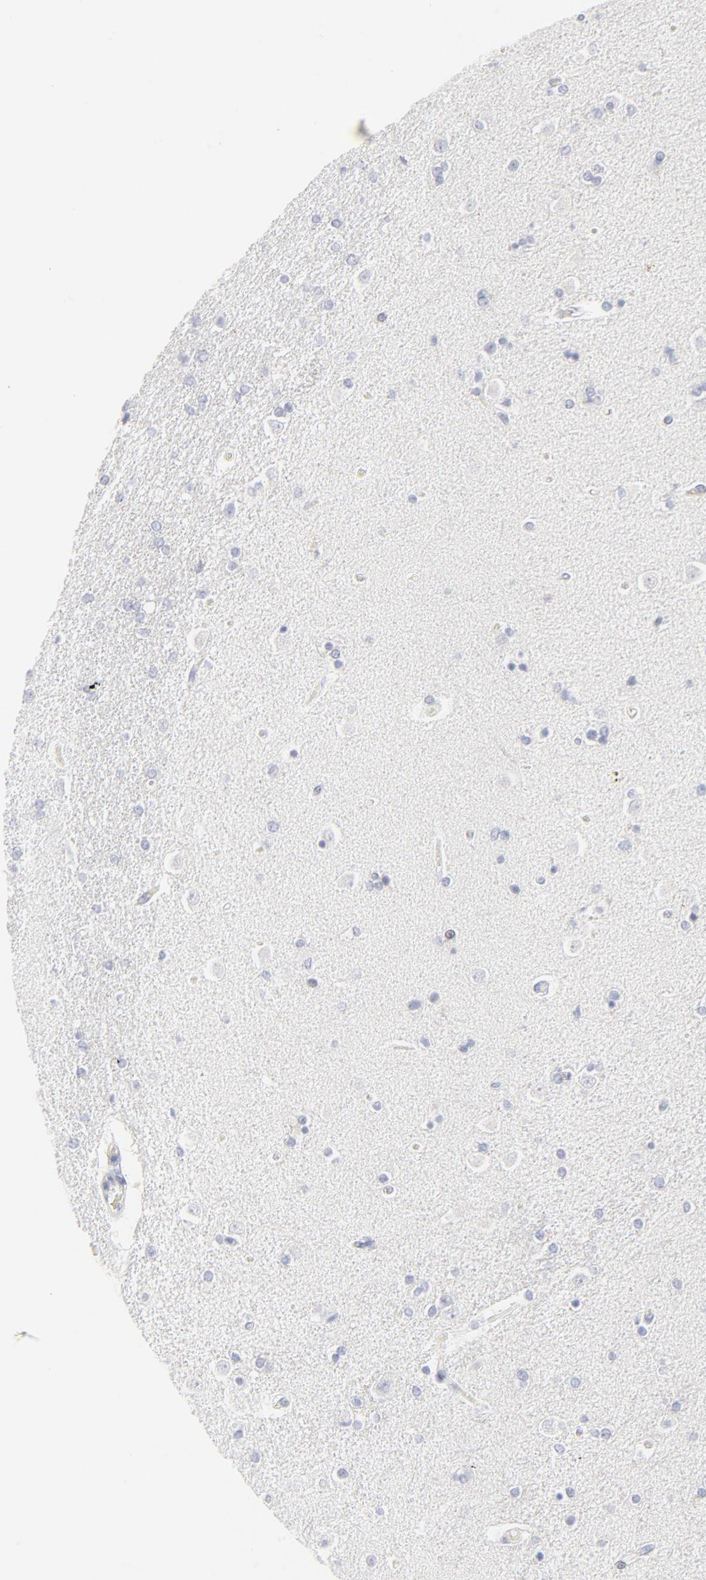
{"staining": {"intensity": "negative", "quantity": "none", "location": "none"}, "tissue": "caudate", "cell_type": "Glial cells", "image_type": "normal", "snomed": [{"axis": "morphology", "description": "Normal tissue, NOS"}, {"axis": "topography", "description": "Lateral ventricle wall"}], "caption": "This is an IHC micrograph of benign caudate. There is no positivity in glial cells.", "gene": "CCR7", "patient": {"sex": "female", "age": 54}}